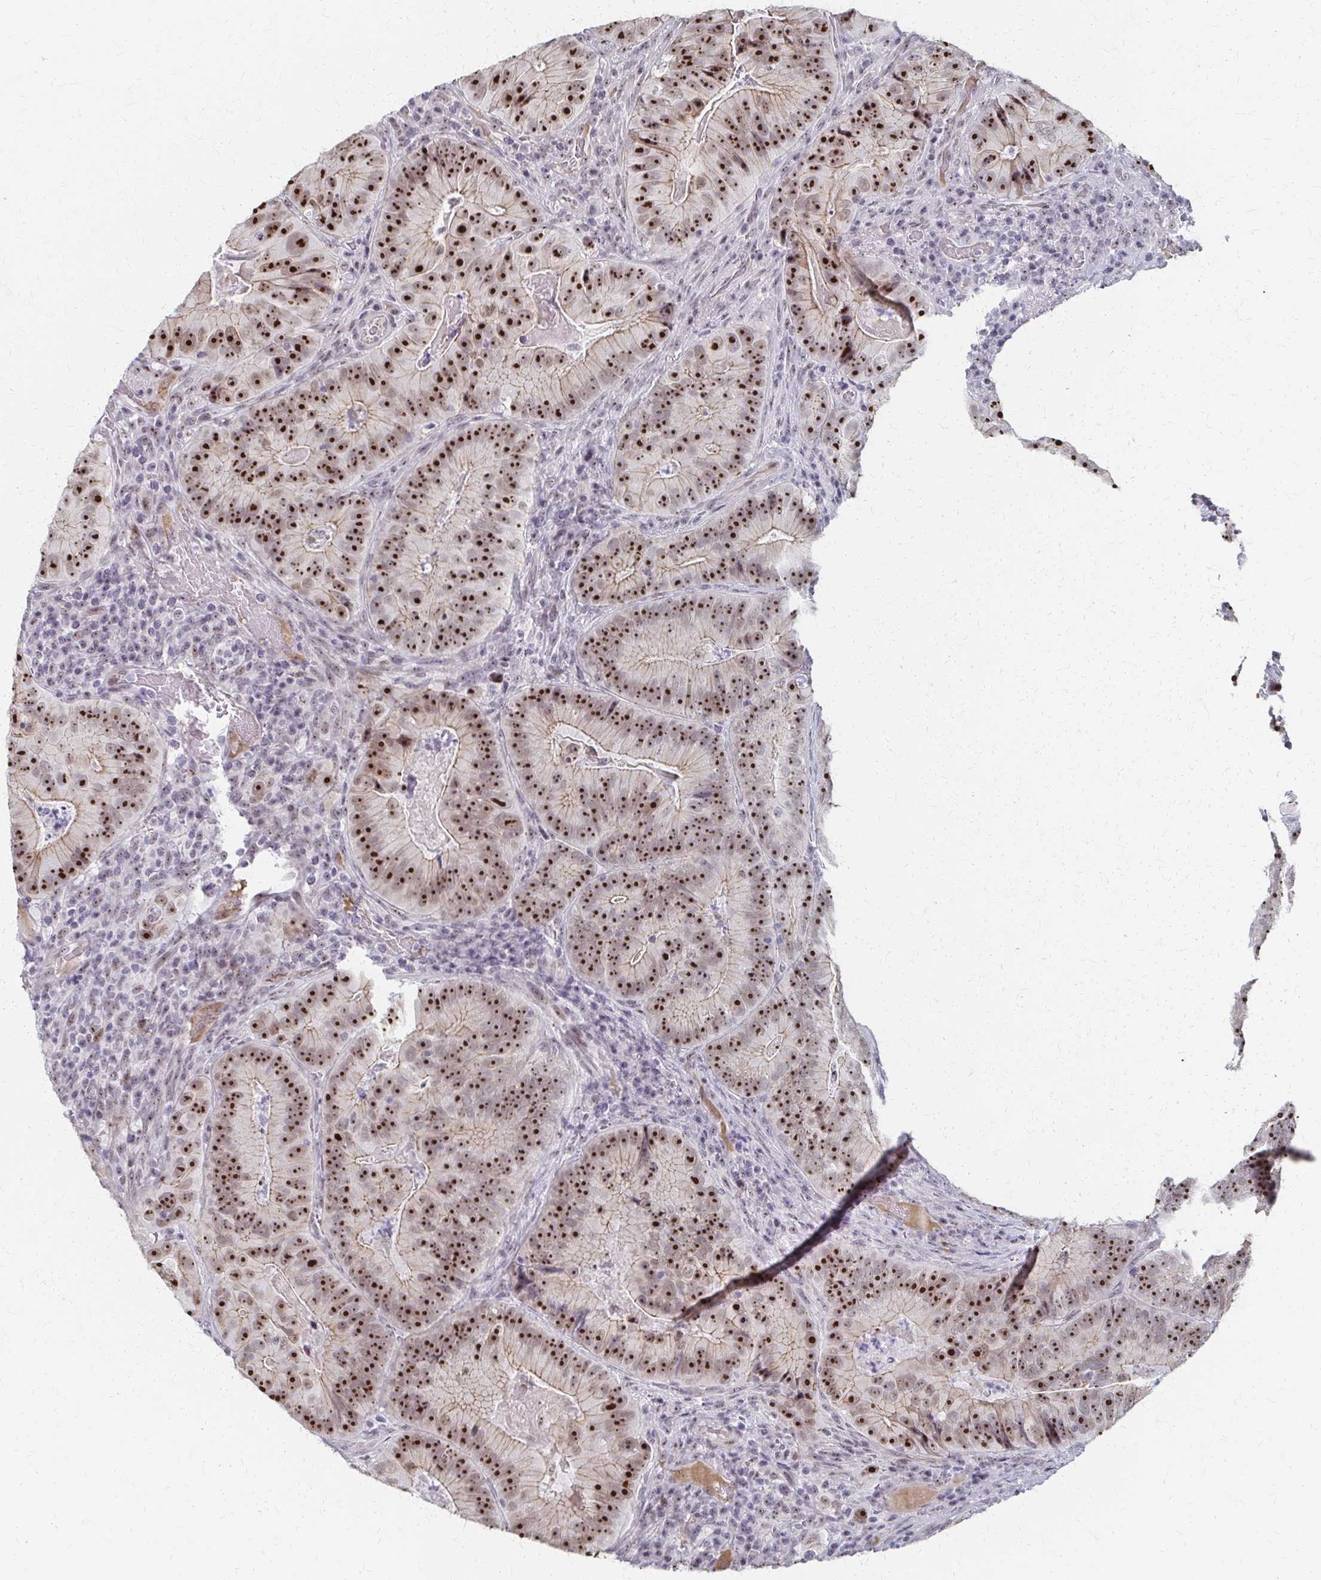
{"staining": {"intensity": "strong", "quantity": ">75%", "location": "nuclear"}, "tissue": "colorectal cancer", "cell_type": "Tumor cells", "image_type": "cancer", "snomed": [{"axis": "morphology", "description": "Adenocarcinoma, NOS"}, {"axis": "topography", "description": "Colon"}], "caption": "Immunohistochemical staining of human colorectal adenocarcinoma shows high levels of strong nuclear protein positivity in about >75% of tumor cells.", "gene": "PES1", "patient": {"sex": "female", "age": 86}}